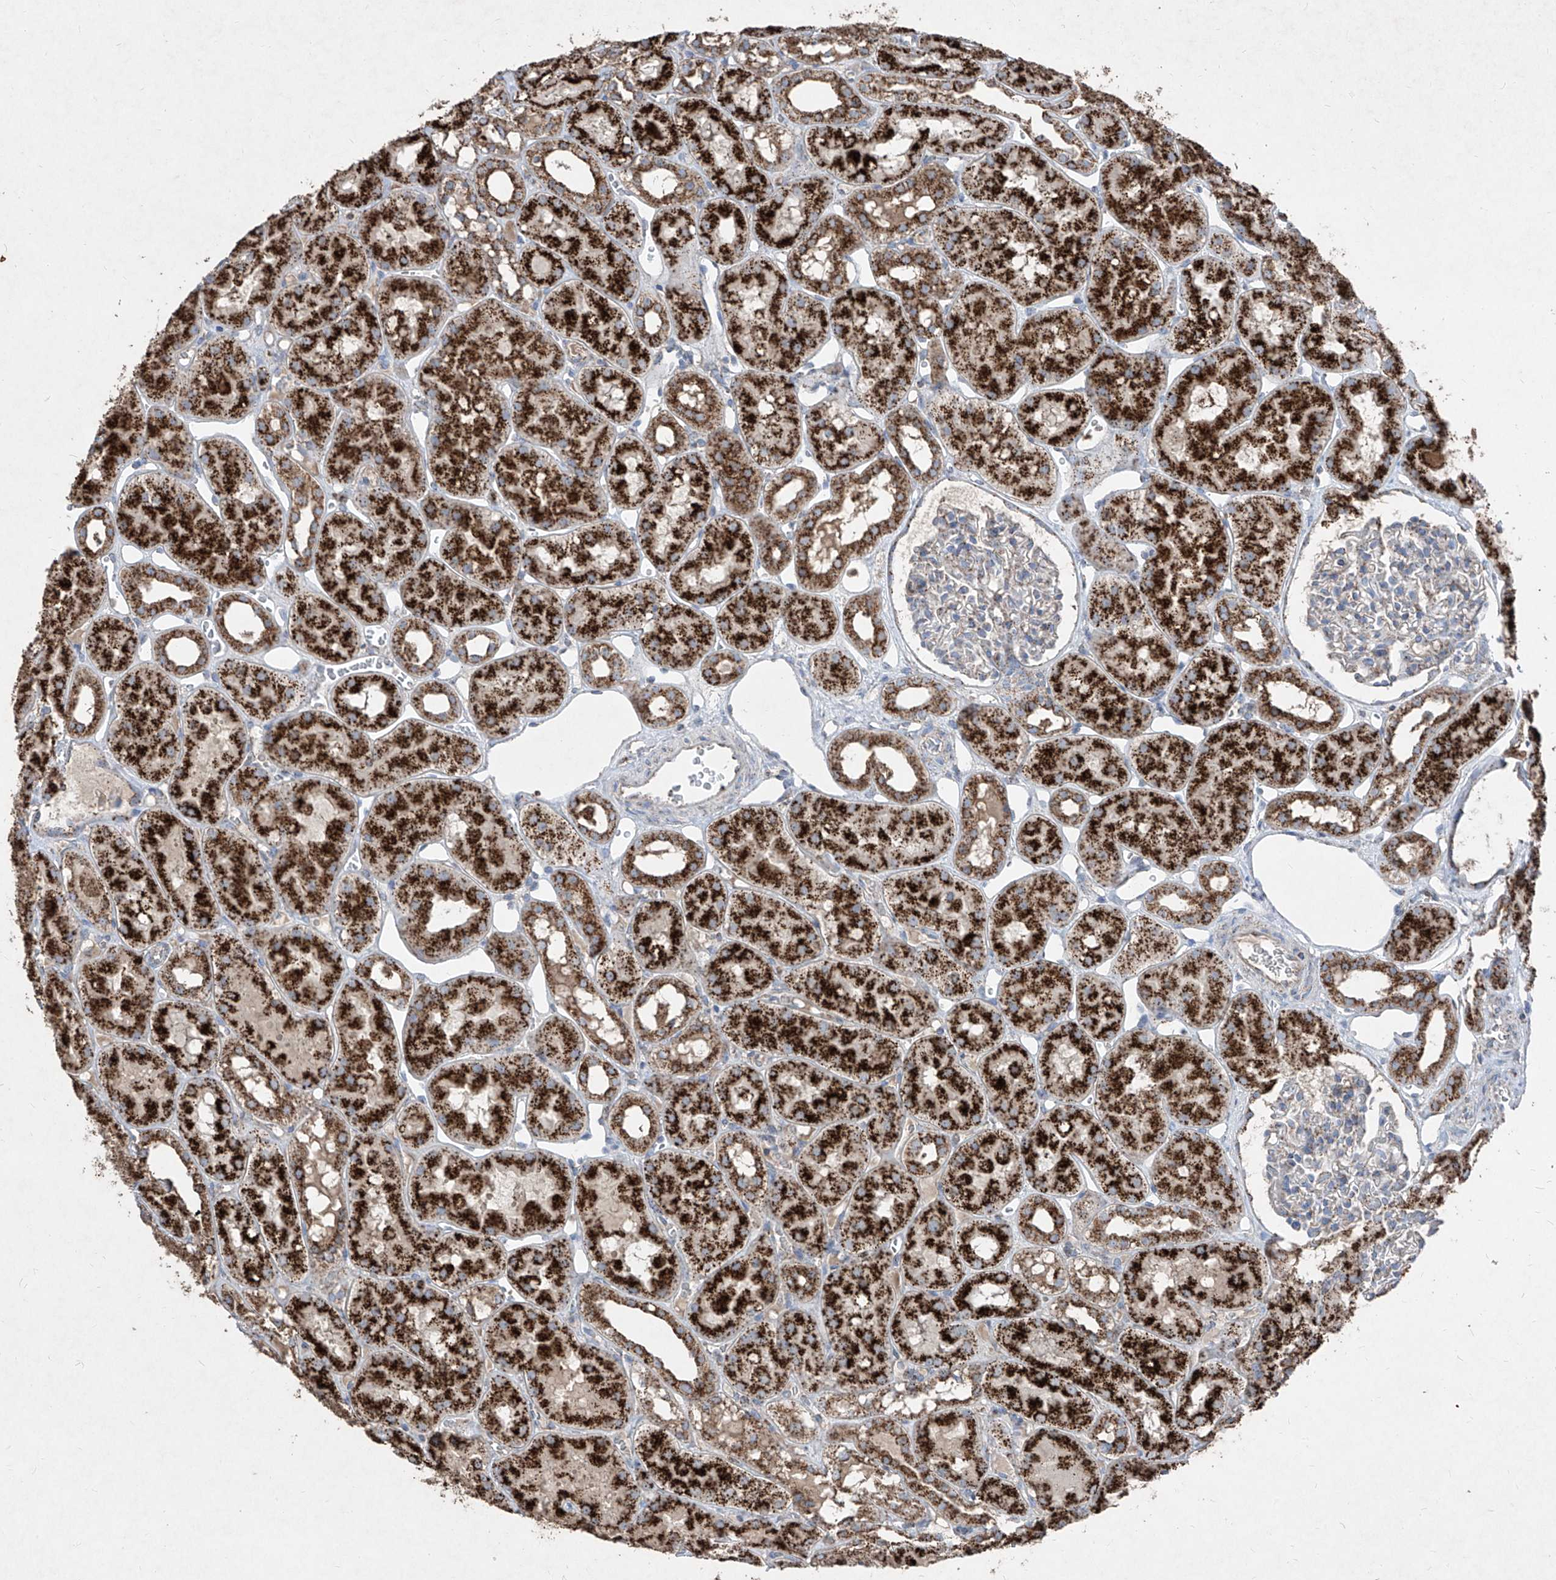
{"staining": {"intensity": "negative", "quantity": "none", "location": "none"}, "tissue": "kidney", "cell_type": "Cells in glomeruli", "image_type": "normal", "snomed": [{"axis": "morphology", "description": "Normal tissue, NOS"}, {"axis": "topography", "description": "Kidney"}], "caption": "This is a photomicrograph of immunohistochemistry staining of unremarkable kidney, which shows no staining in cells in glomeruli. Brightfield microscopy of immunohistochemistry (IHC) stained with DAB (3,3'-diaminobenzidine) (brown) and hematoxylin (blue), captured at high magnification.", "gene": "ABCD3", "patient": {"sex": "male", "age": 16}}